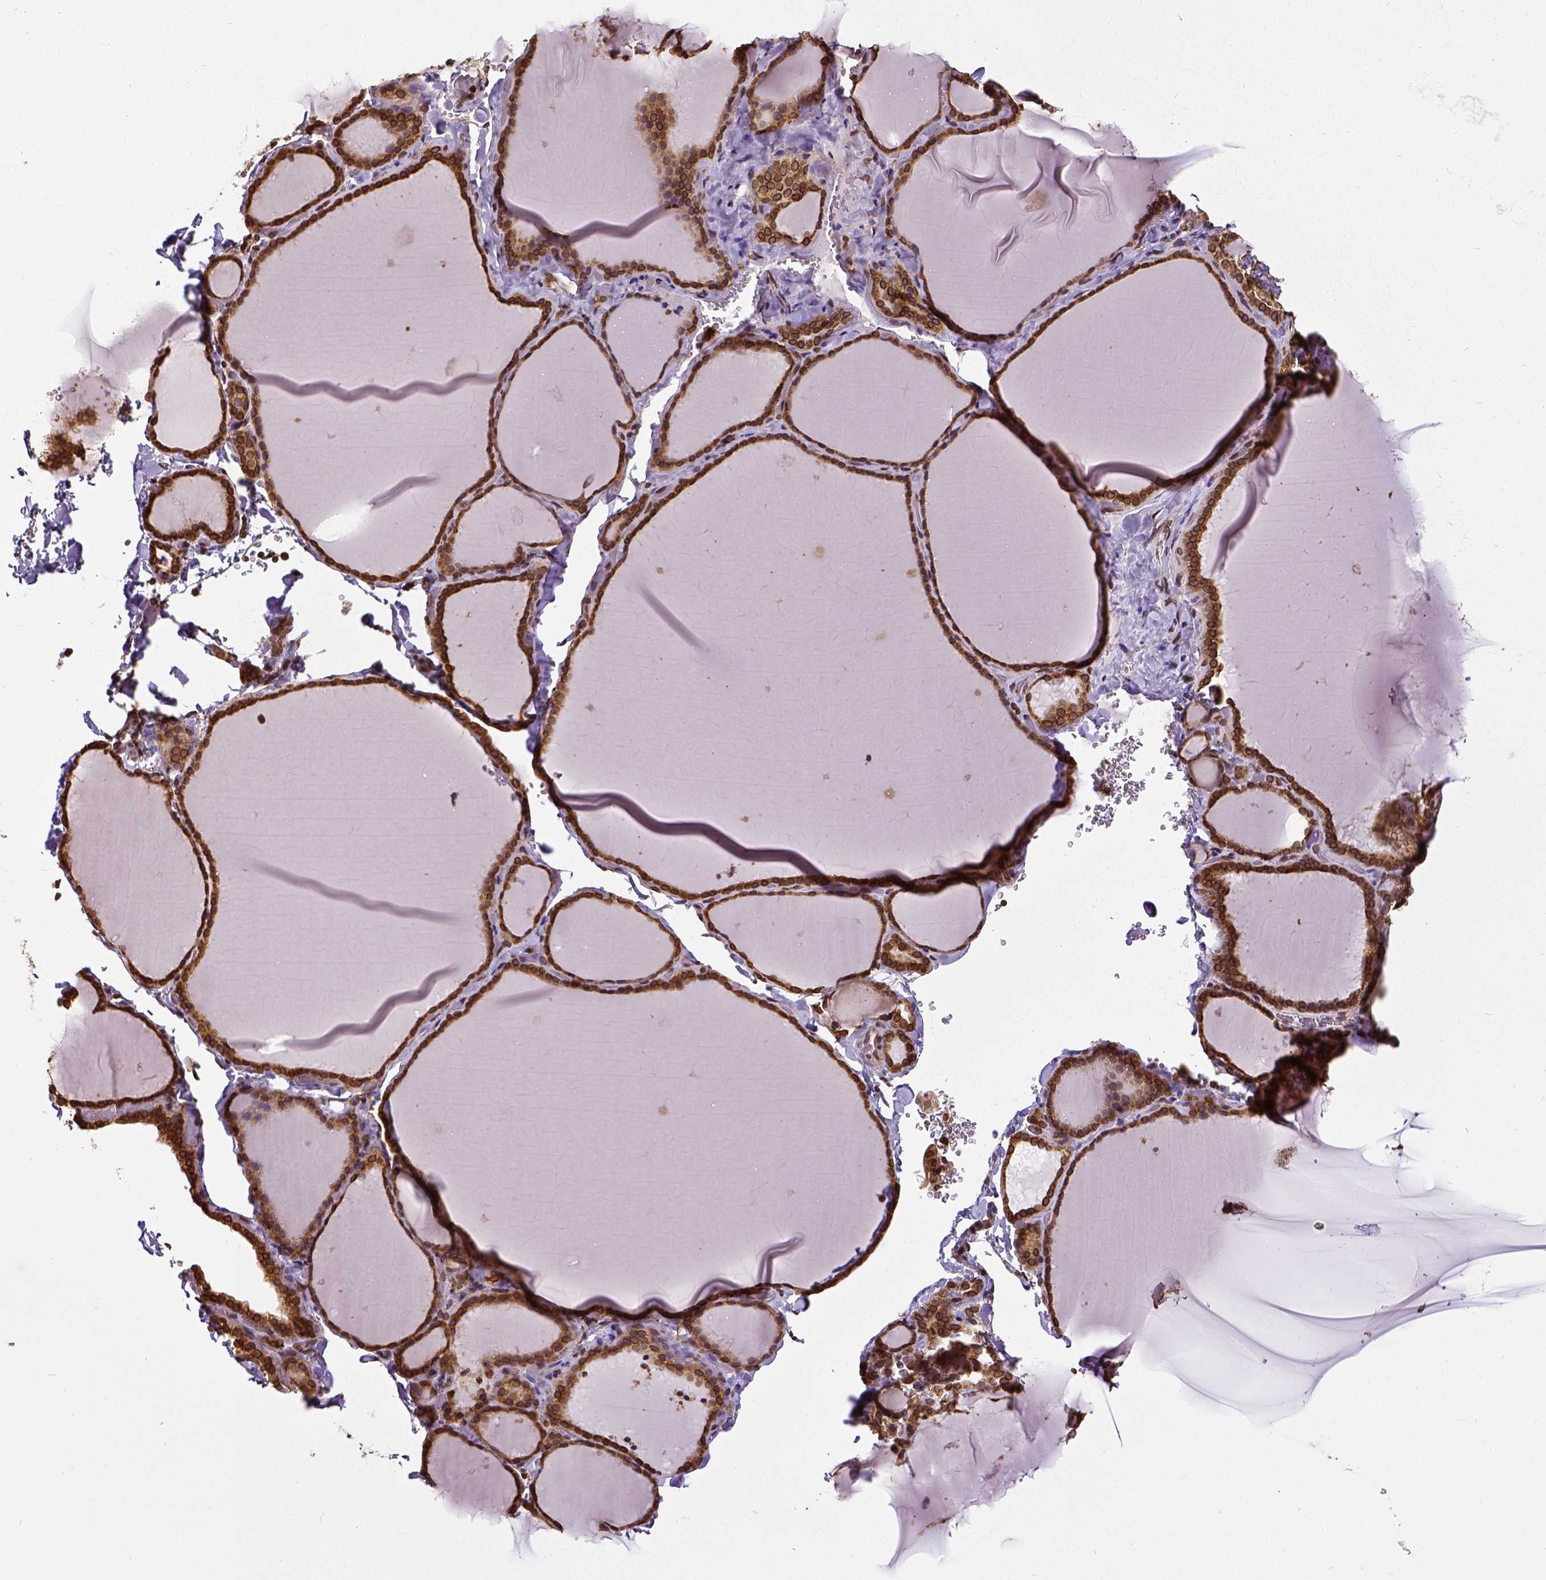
{"staining": {"intensity": "strong", "quantity": ">75%", "location": "cytoplasmic/membranous,nuclear"}, "tissue": "thyroid gland", "cell_type": "Glandular cells", "image_type": "normal", "snomed": [{"axis": "morphology", "description": "Normal tissue, NOS"}, {"axis": "topography", "description": "Thyroid gland"}], "caption": "Immunohistochemistry (IHC) histopathology image of benign thyroid gland stained for a protein (brown), which reveals high levels of strong cytoplasmic/membranous,nuclear expression in about >75% of glandular cells.", "gene": "MTDH", "patient": {"sex": "female", "age": 22}}